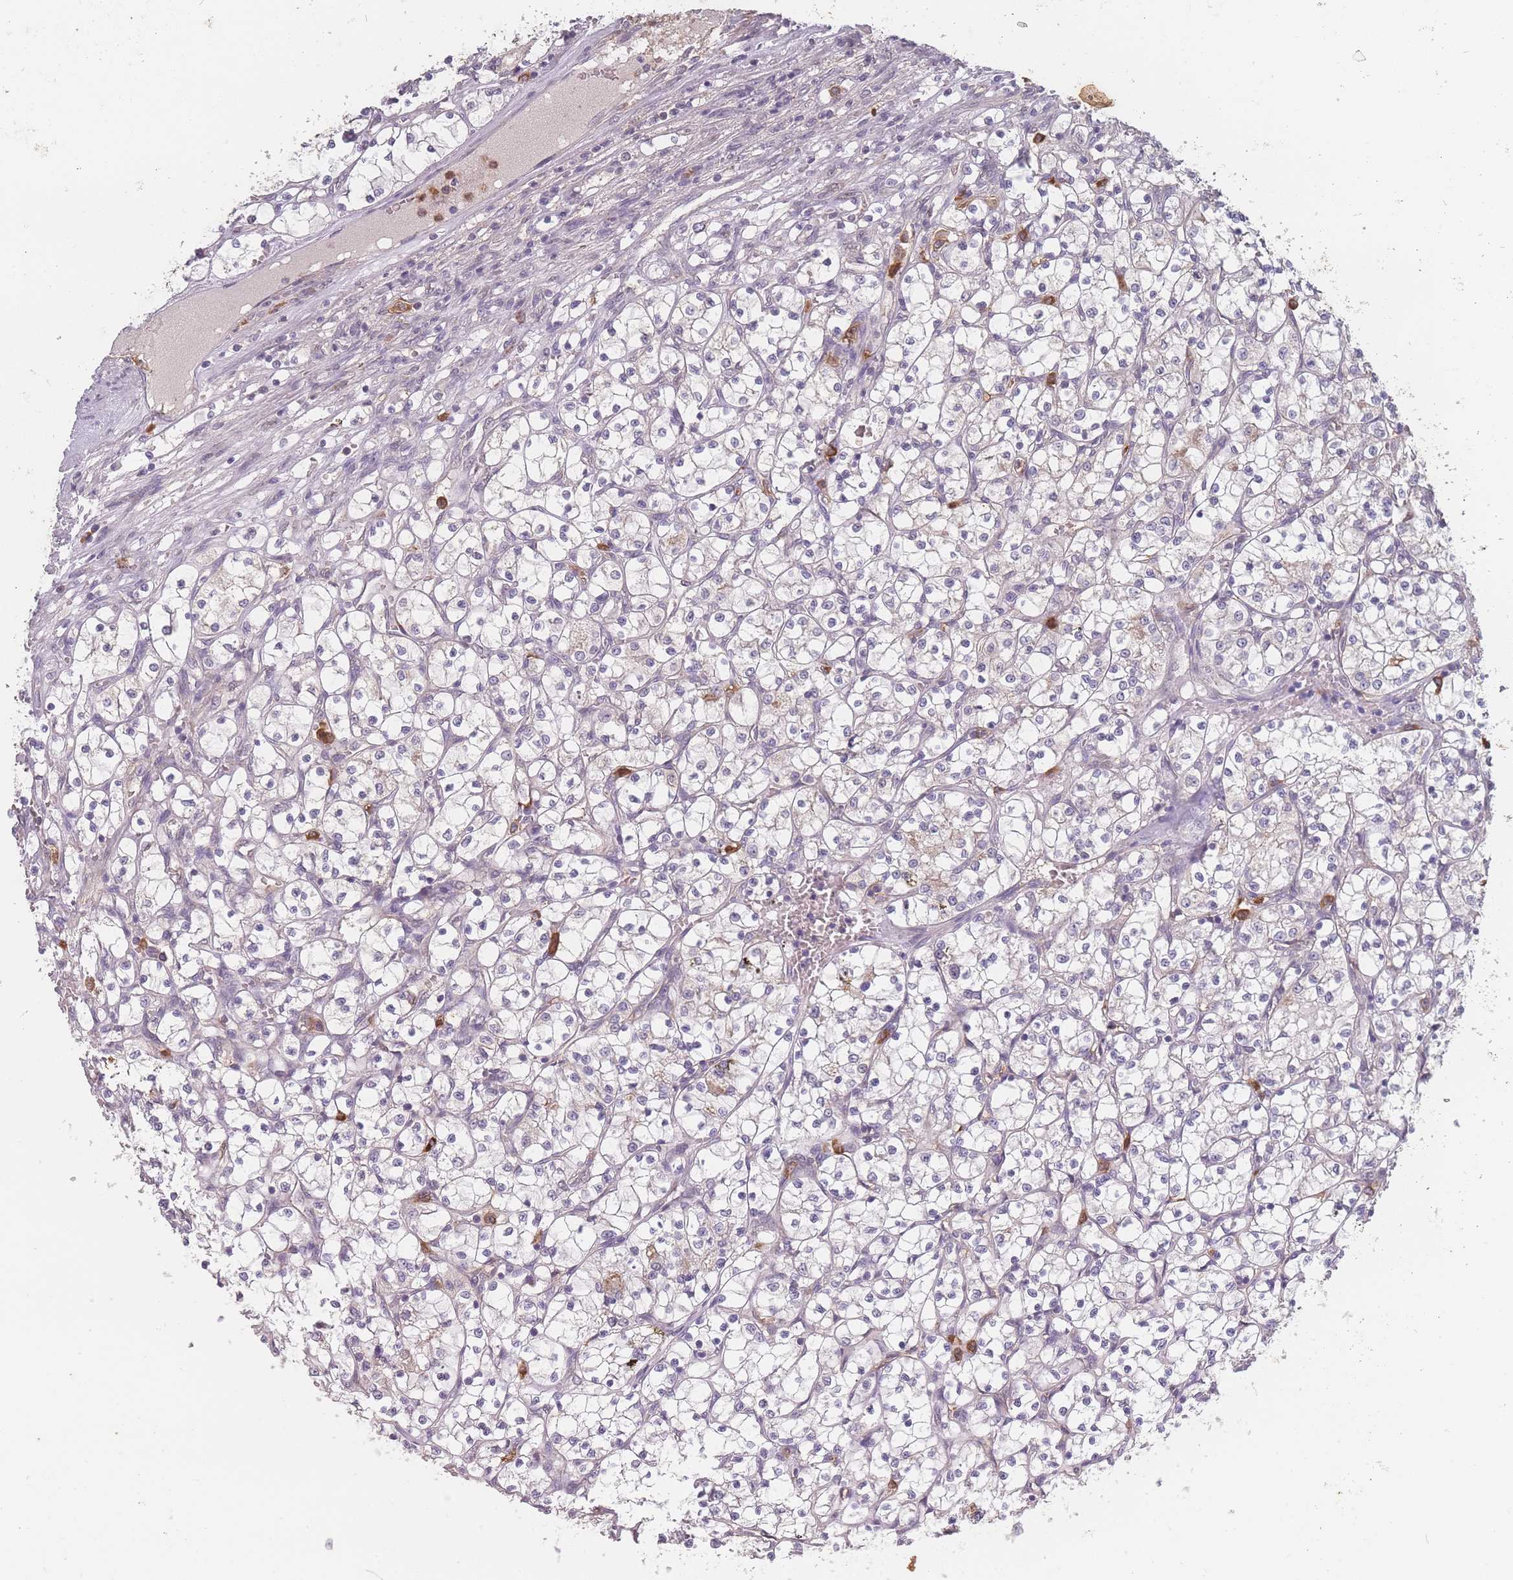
{"staining": {"intensity": "negative", "quantity": "none", "location": "none"}, "tissue": "renal cancer", "cell_type": "Tumor cells", "image_type": "cancer", "snomed": [{"axis": "morphology", "description": "Adenocarcinoma, NOS"}, {"axis": "topography", "description": "Kidney"}], "caption": "A micrograph of human renal cancer is negative for staining in tumor cells.", "gene": "BST1", "patient": {"sex": "female", "age": 69}}